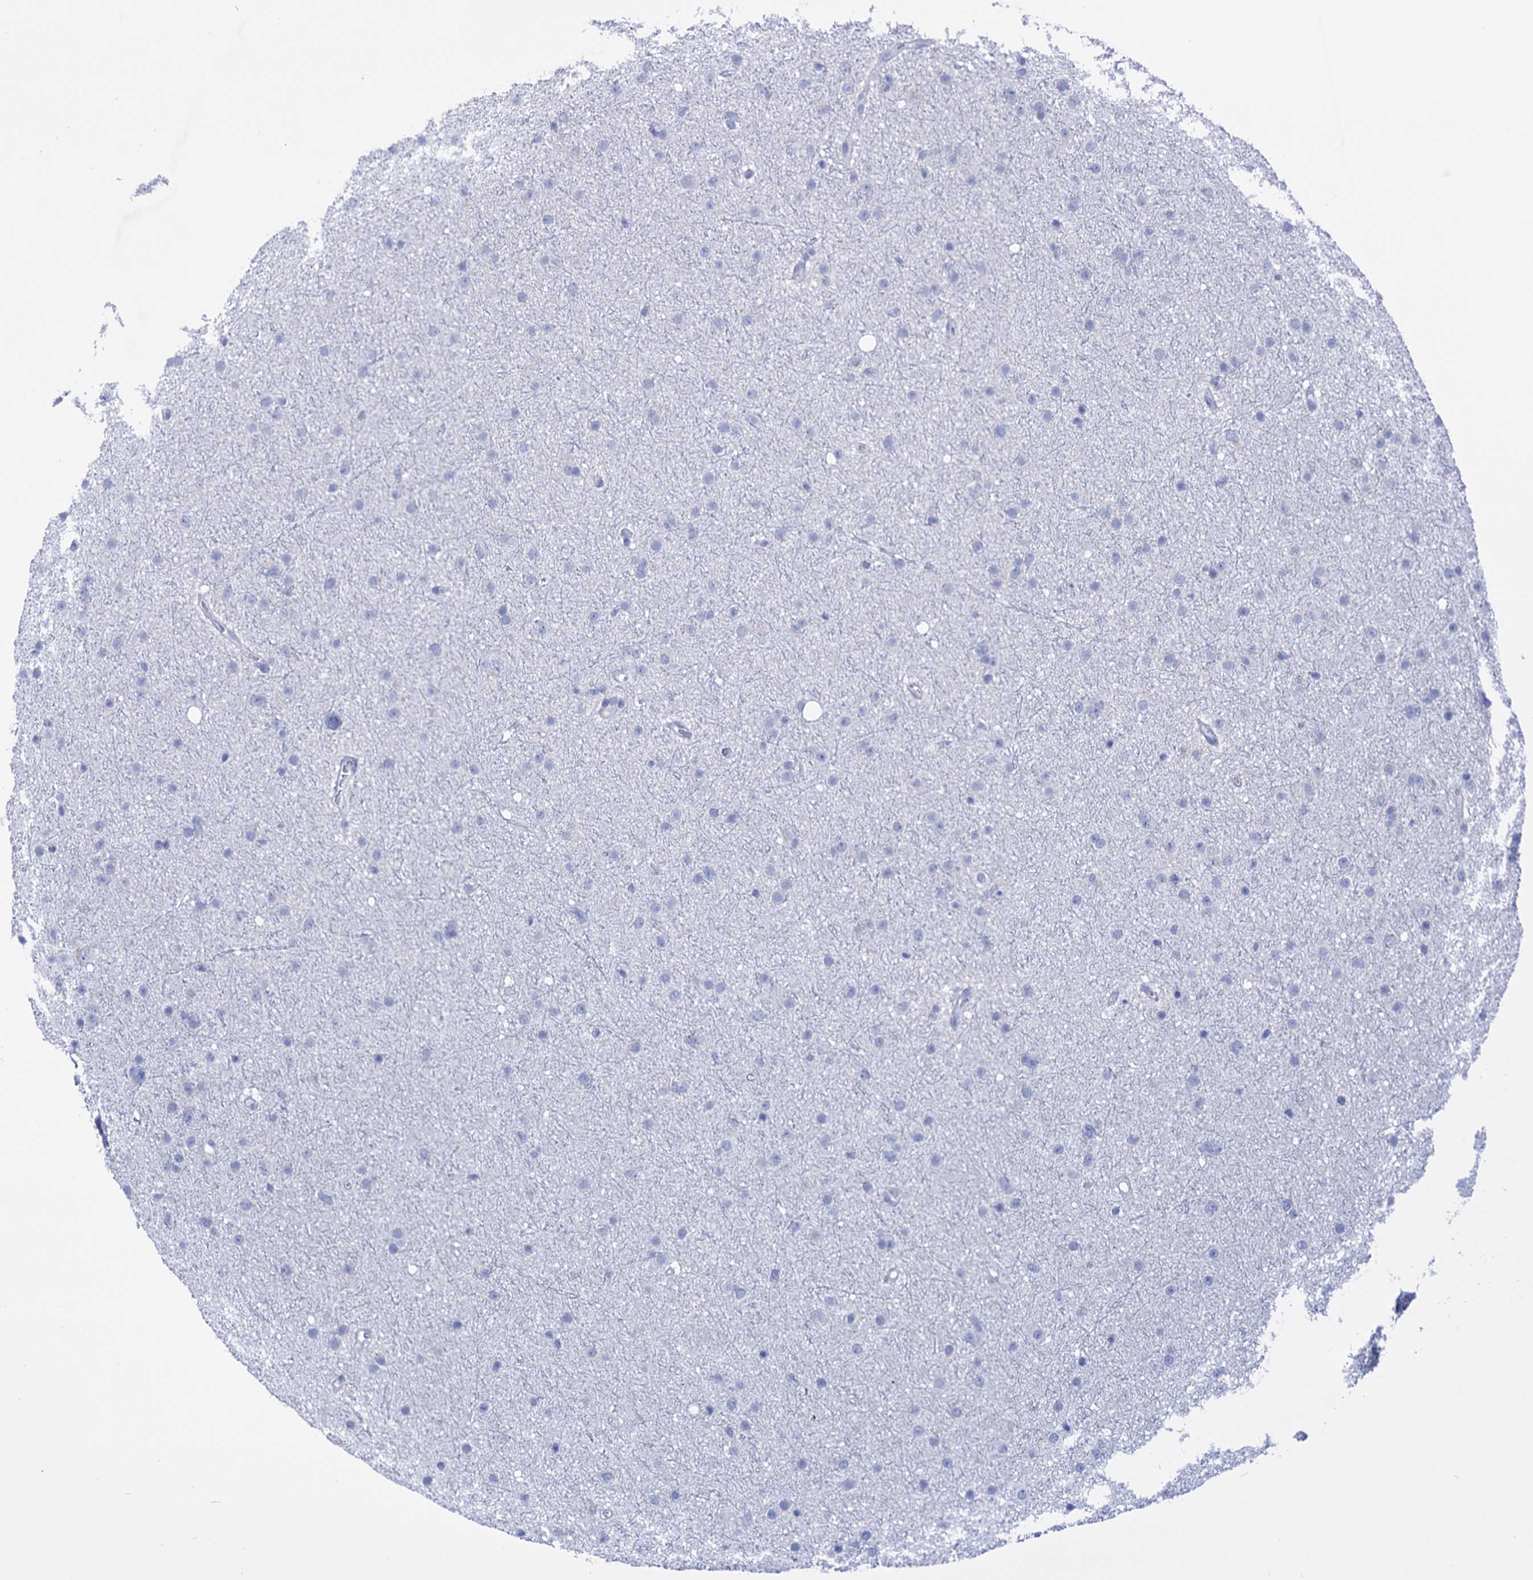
{"staining": {"intensity": "negative", "quantity": "none", "location": "none"}, "tissue": "glioma", "cell_type": "Tumor cells", "image_type": "cancer", "snomed": [{"axis": "morphology", "description": "Glioma, malignant, Low grade"}, {"axis": "topography", "description": "Cerebral cortex"}], "caption": "DAB (3,3'-diaminobenzidine) immunohistochemical staining of human low-grade glioma (malignant) exhibits no significant positivity in tumor cells. Nuclei are stained in blue.", "gene": "YARS2", "patient": {"sex": "female", "age": 39}}